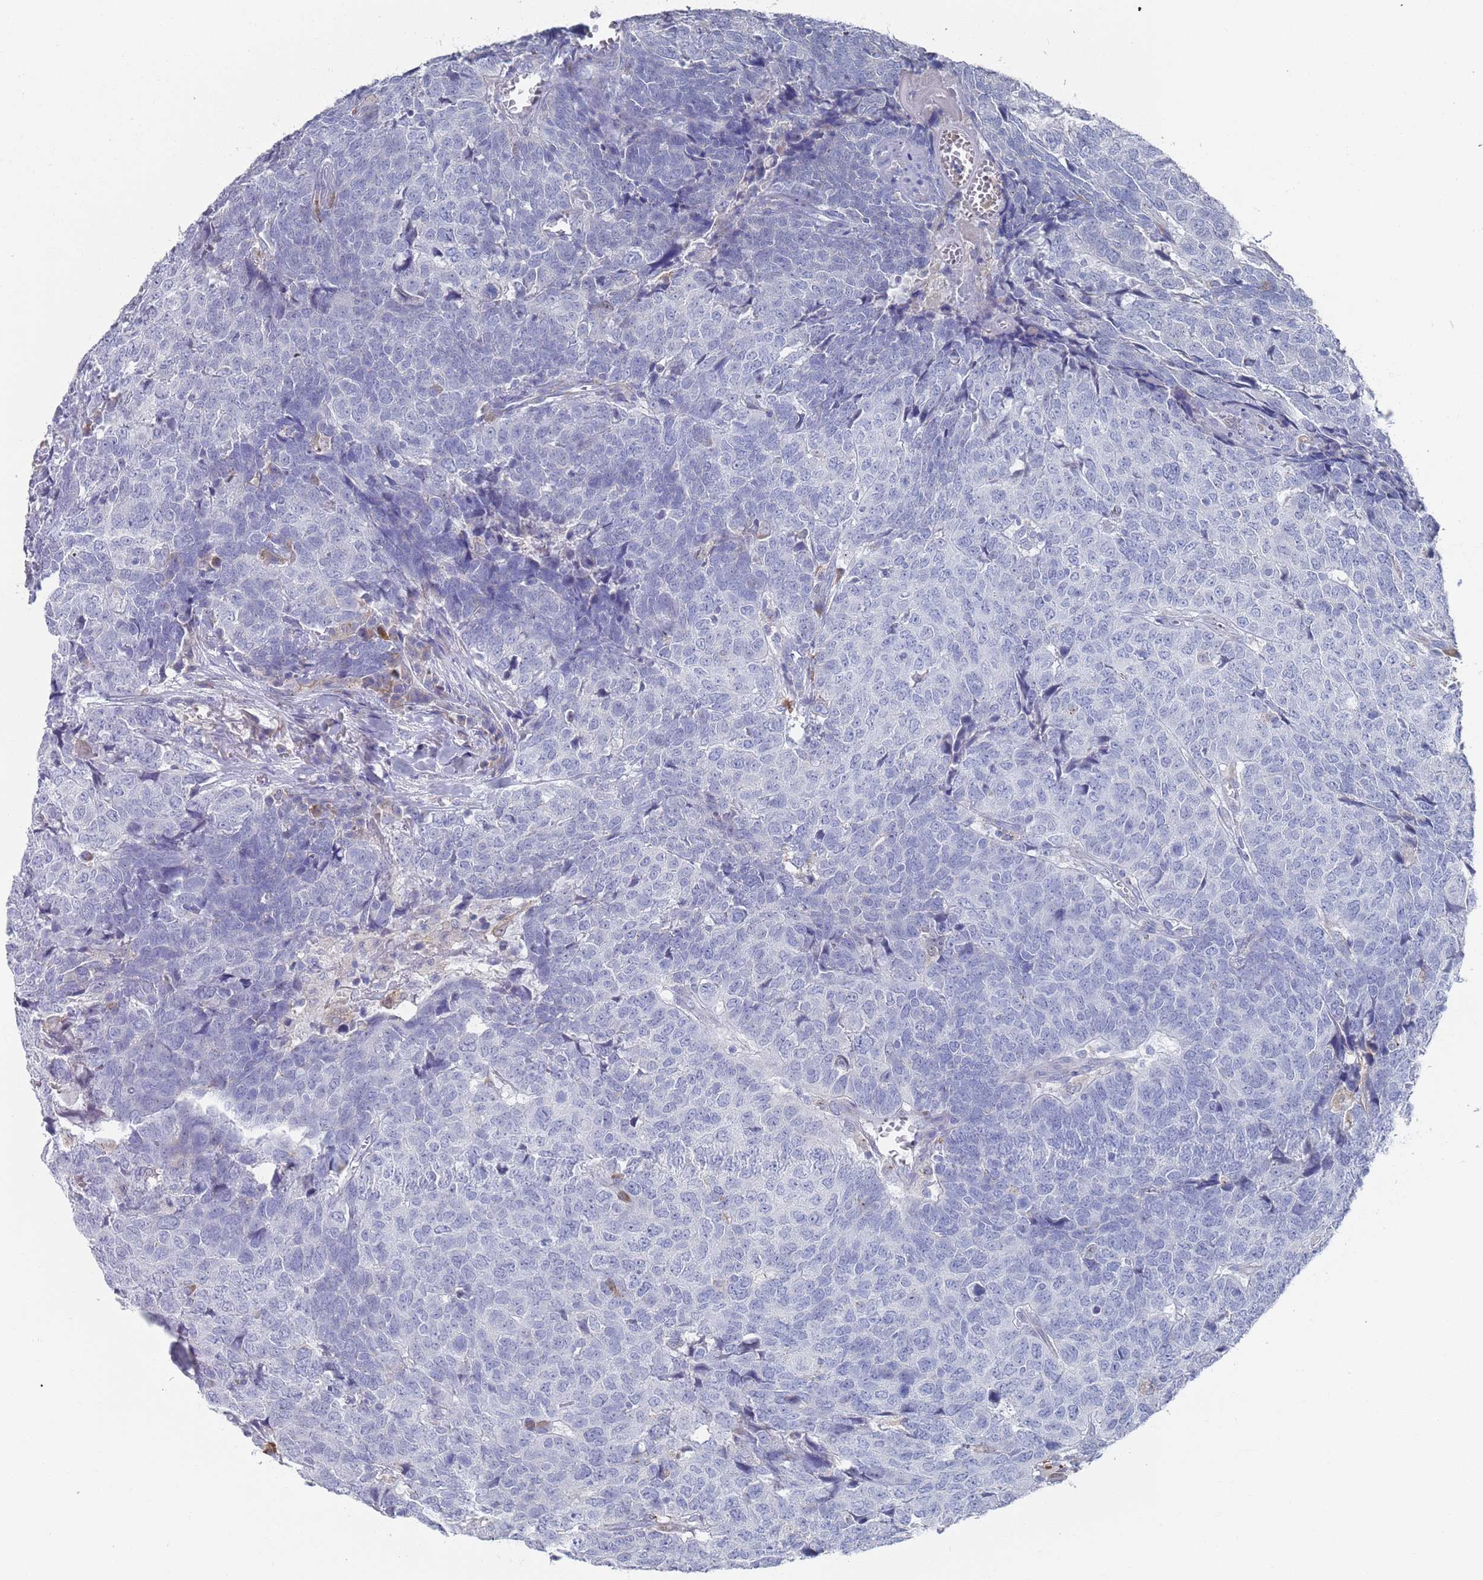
{"staining": {"intensity": "negative", "quantity": "none", "location": "none"}, "tissue": "head and neck cancer", "cell_type": "Tumor cells", "image_type": "cancer", "snomed": [{"axis": "morphology", "description": "Squamous cell carcinoma, NOS"}, {"axis": "topography", "description": "Head-Neck"}], "caption": "DAB (3,3'-diaminobenzidine) immunohistochemical staining of head and neck squamous cell carcinoma shows no significant expression in tumor cells. (Immunohistochemistry (ihc), brightfield microscopy, high magnification).", "gene": "MAT1A", "patient": {"sex": "male", "age": 66}}